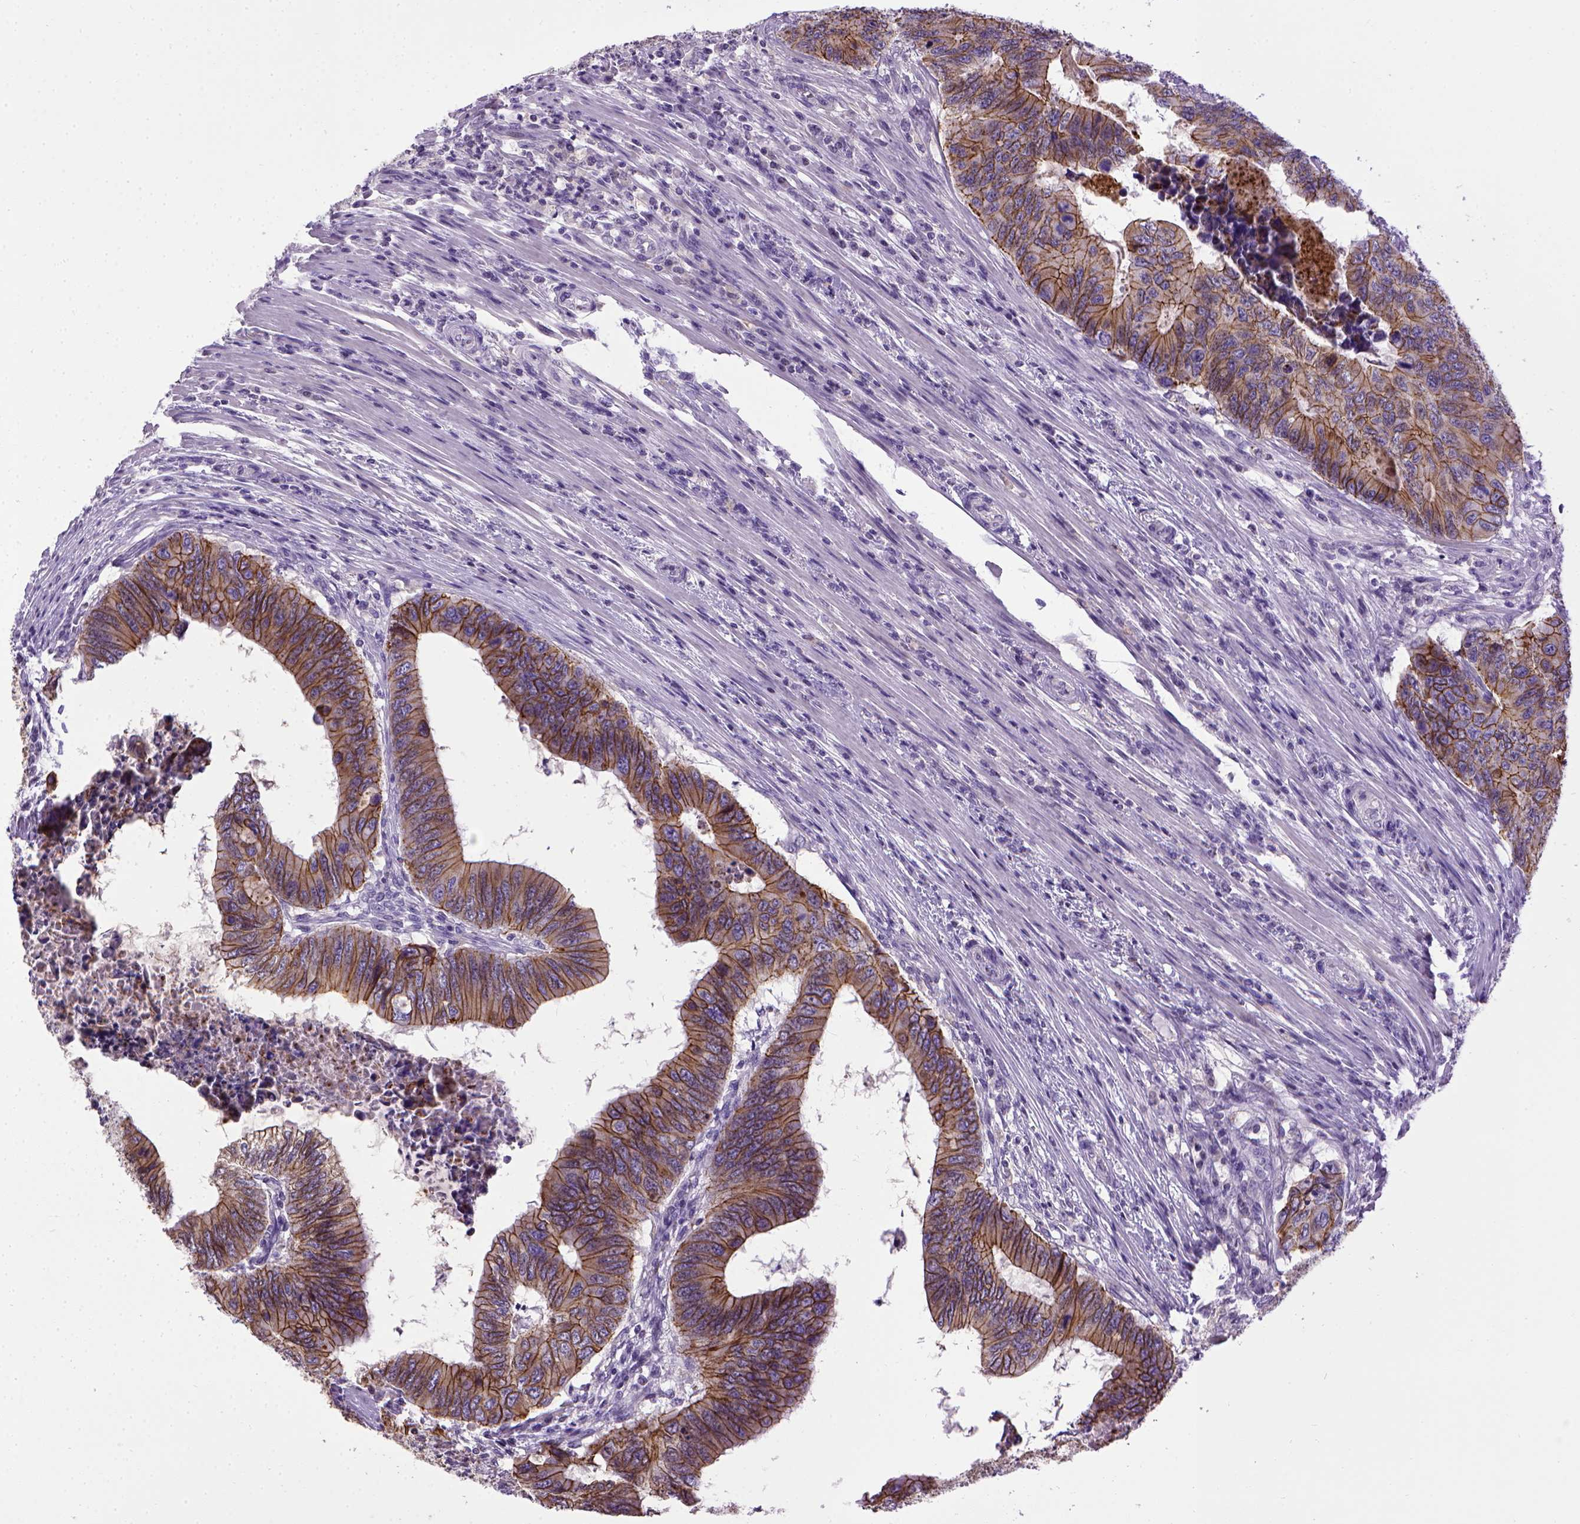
{"staining": {"intensity": "strong", "quantity": ">75%", "location": "cytoplasmic/membranous"}, "tissue": "colorectal cancer", "cell_type": "Tumor cells", "image_type": "cancer", "snomed": [{"axis": "morphology", "description": "Adenocarcinoma, NOS"}, {"axis": "topography", "description": "Colon"}], "caption": "This micrograph demonstrates colorectal adenocarcinoma stained with immunohistochemistry to label a protein in brown. The cytoplasmic/membranous of tumor cells show strong positivity for the protein. Nuclei are counter-stained blue.", "gene": "CDH1", "patient": {"sex": "male", "age": 53}}